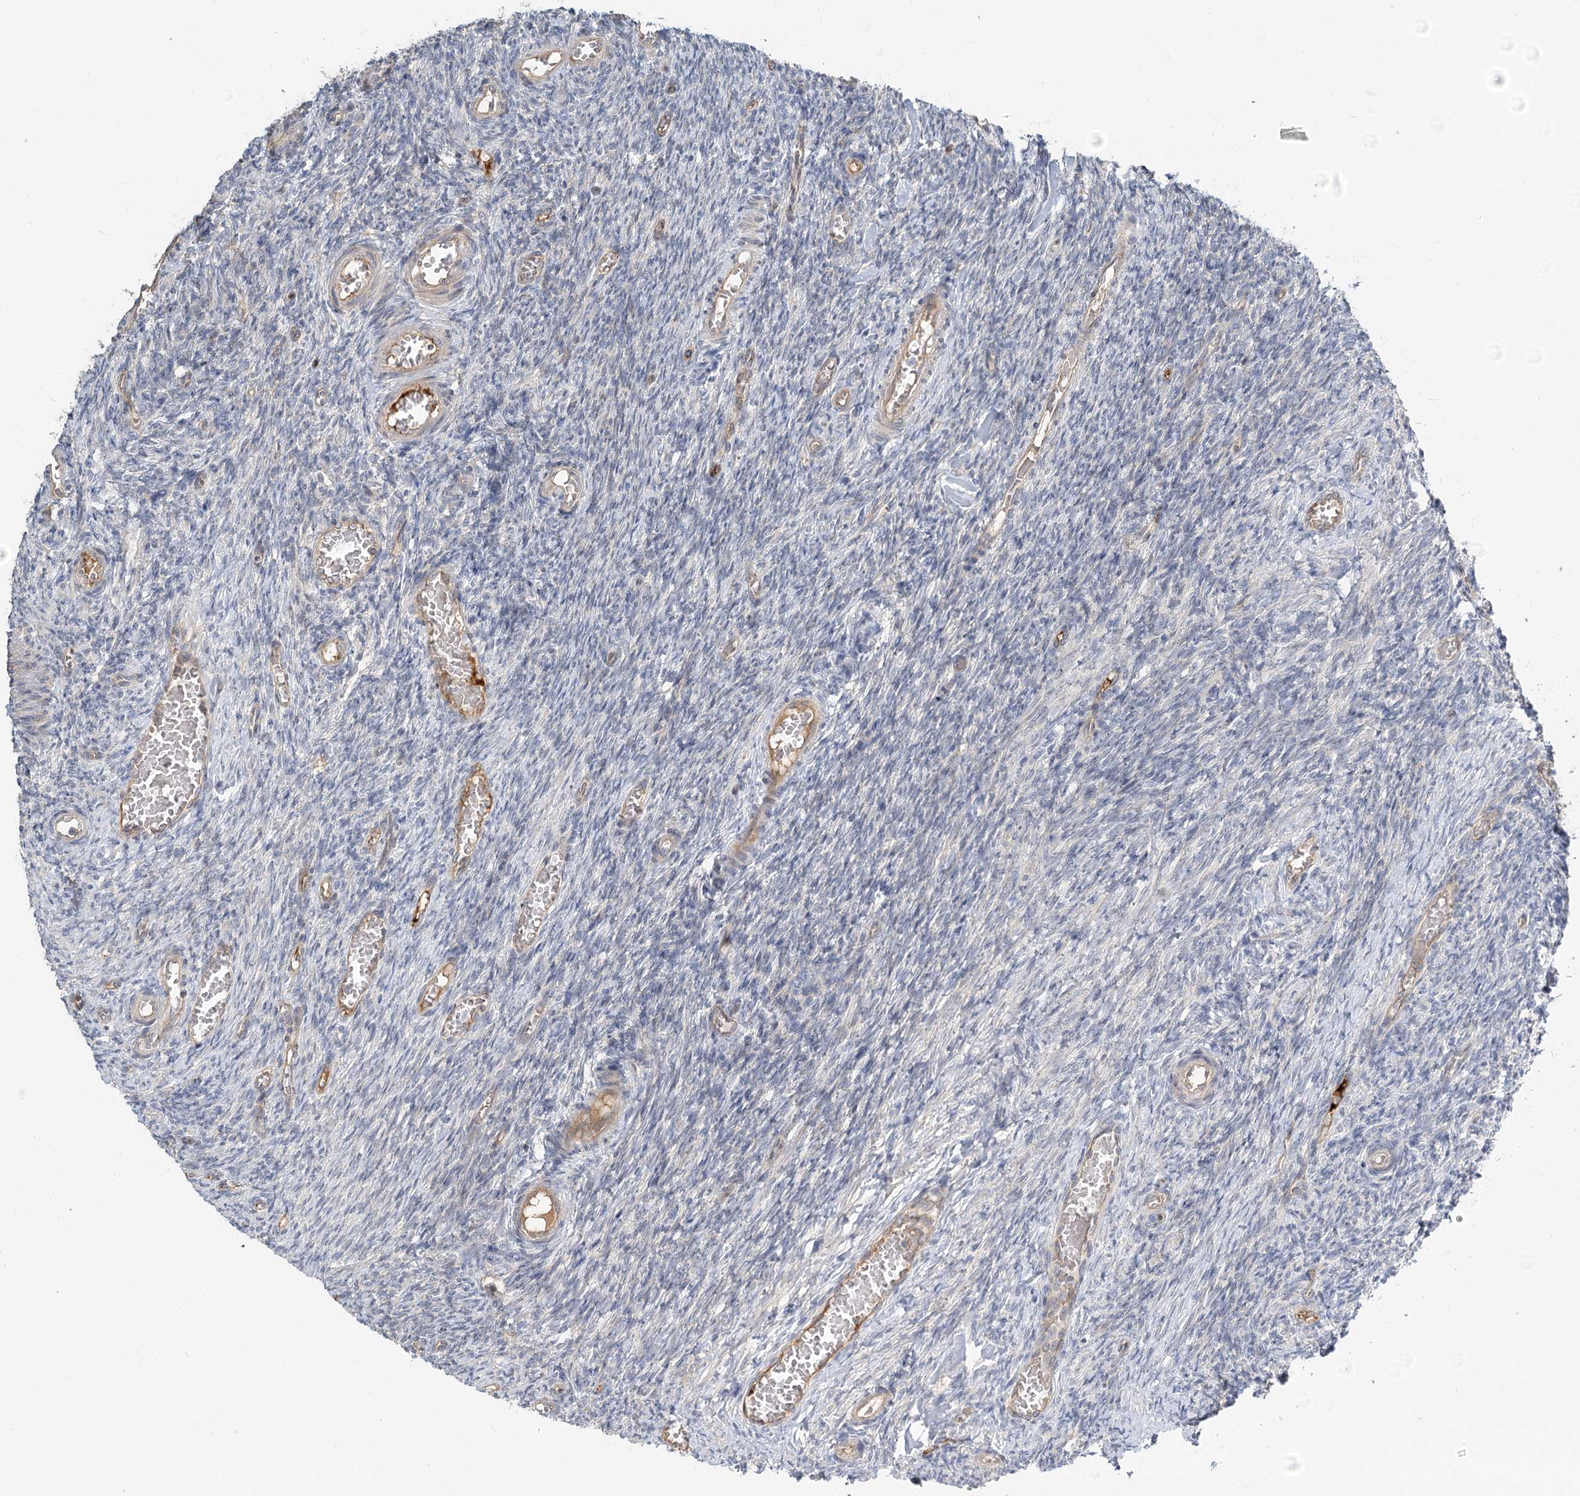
{"staining": {"intensity": "negative", "quantity": "none", "location": "none"}, "tissue": "ovary", "cell_type": "Ovarian stroma cells", "image_type": "normal", "snomed": [{"axis": "morphology", "description": "Normal tissue, NOS"}, {"axis": "topography", "description": "Ovary"}], "caption": "Ovarian stroma cells show no significant protein staining in normal ovary. (Immunohistochemistry (ihc), brightfield microscopy, high magnification).", "gene": "GUCY2C", "patient": {"sex": "female", "age": 27}}